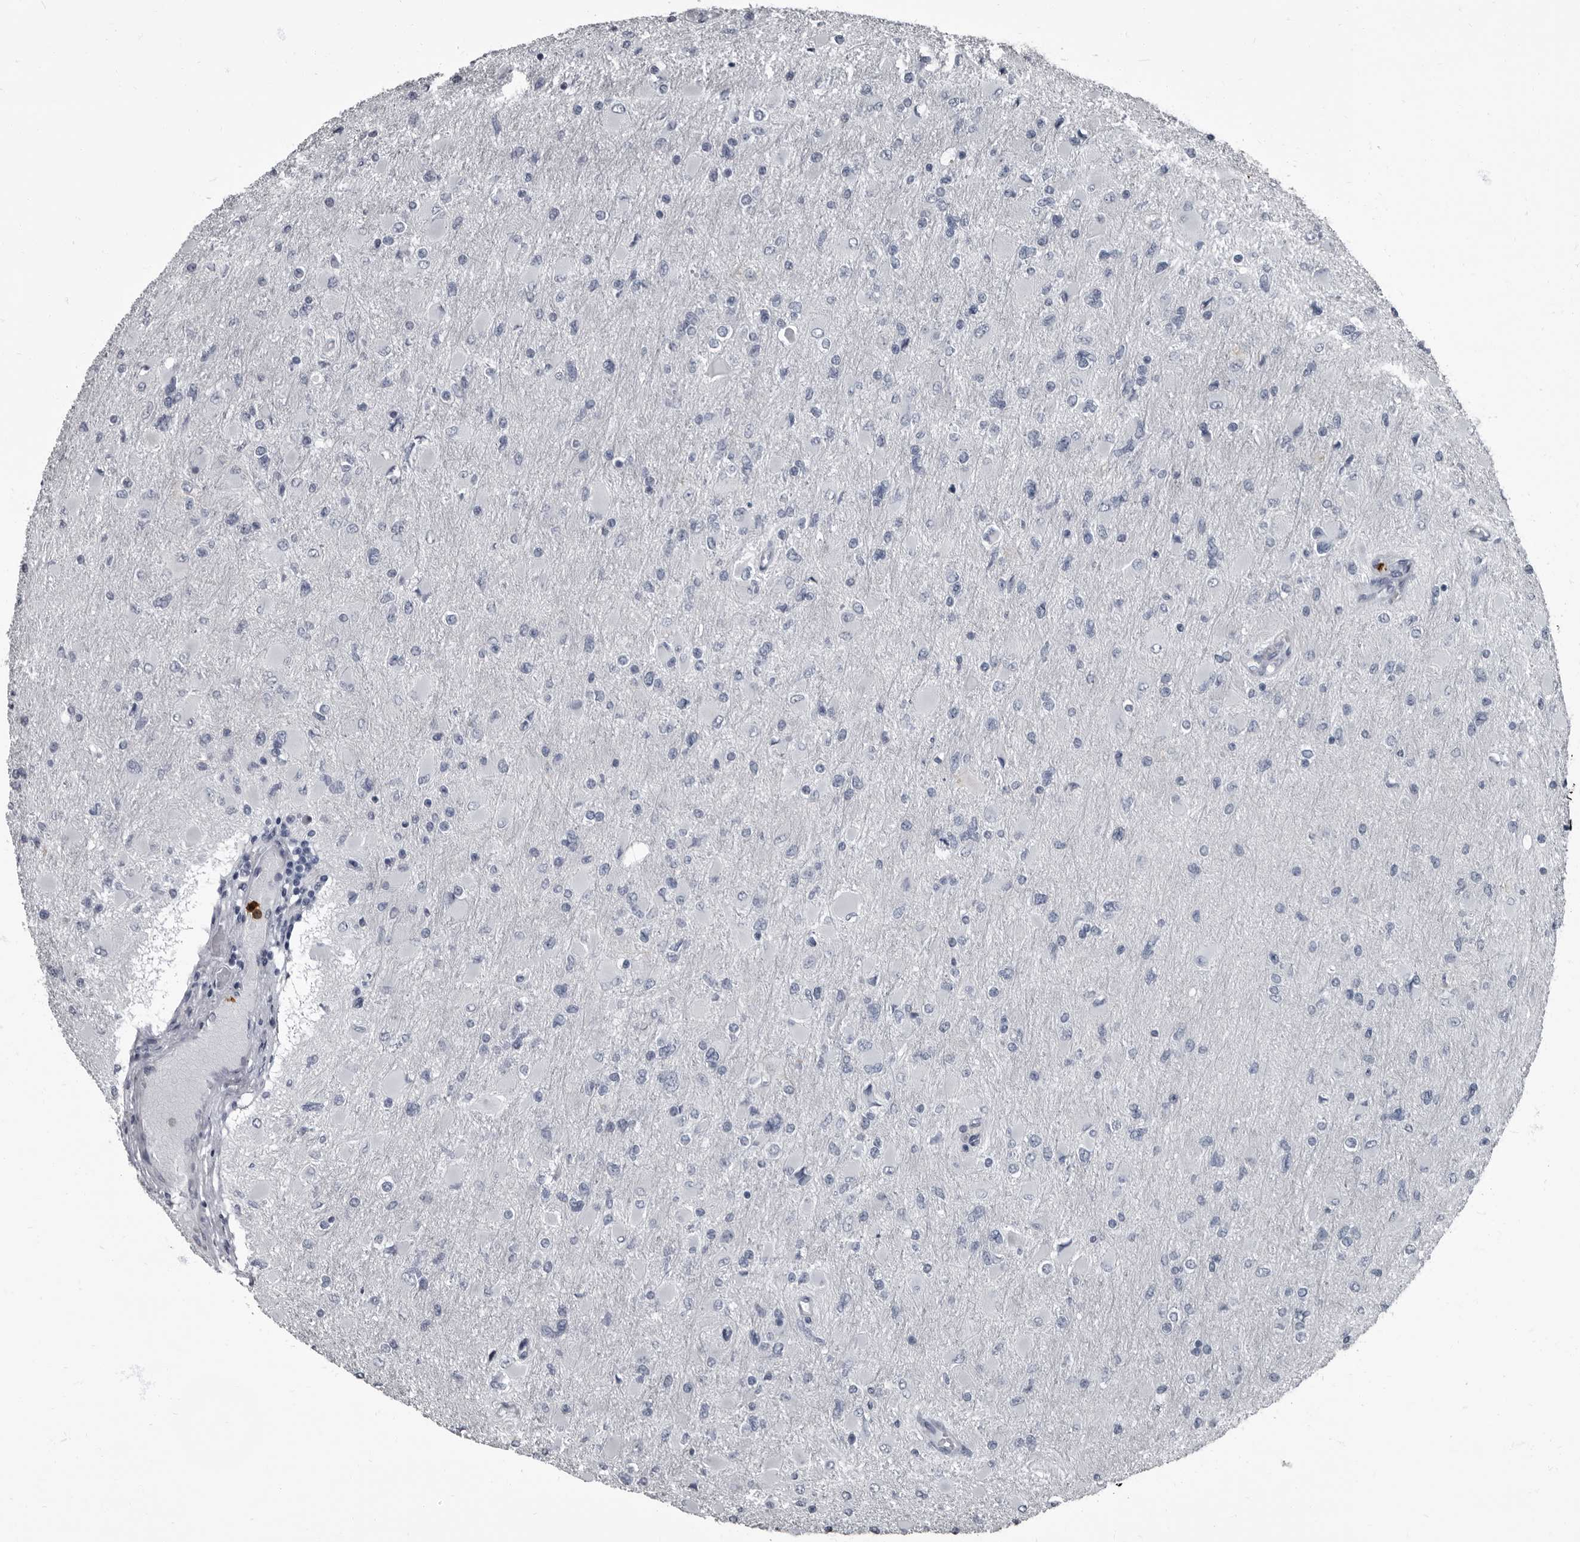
{"staining": {"intensity": "negative", "quantity": "none", "location": "none"}, "tissue": "glioma", "cell_type": "Tumor cells", "image_type": "cancer", "snomed": [{"axis": "morphology", "description": "Glioma, malignant, High grade"}, {"axis": "topography", "description": "Cerebral cortex"}], "caption": "An image of human malignant high-grade glioma is negative for staining in tumor cells. (DAB immunohistochemistry (IHC), high magnification).", "gene": "TPD52L1", "patient": {"sex": "female", "age": 36}}